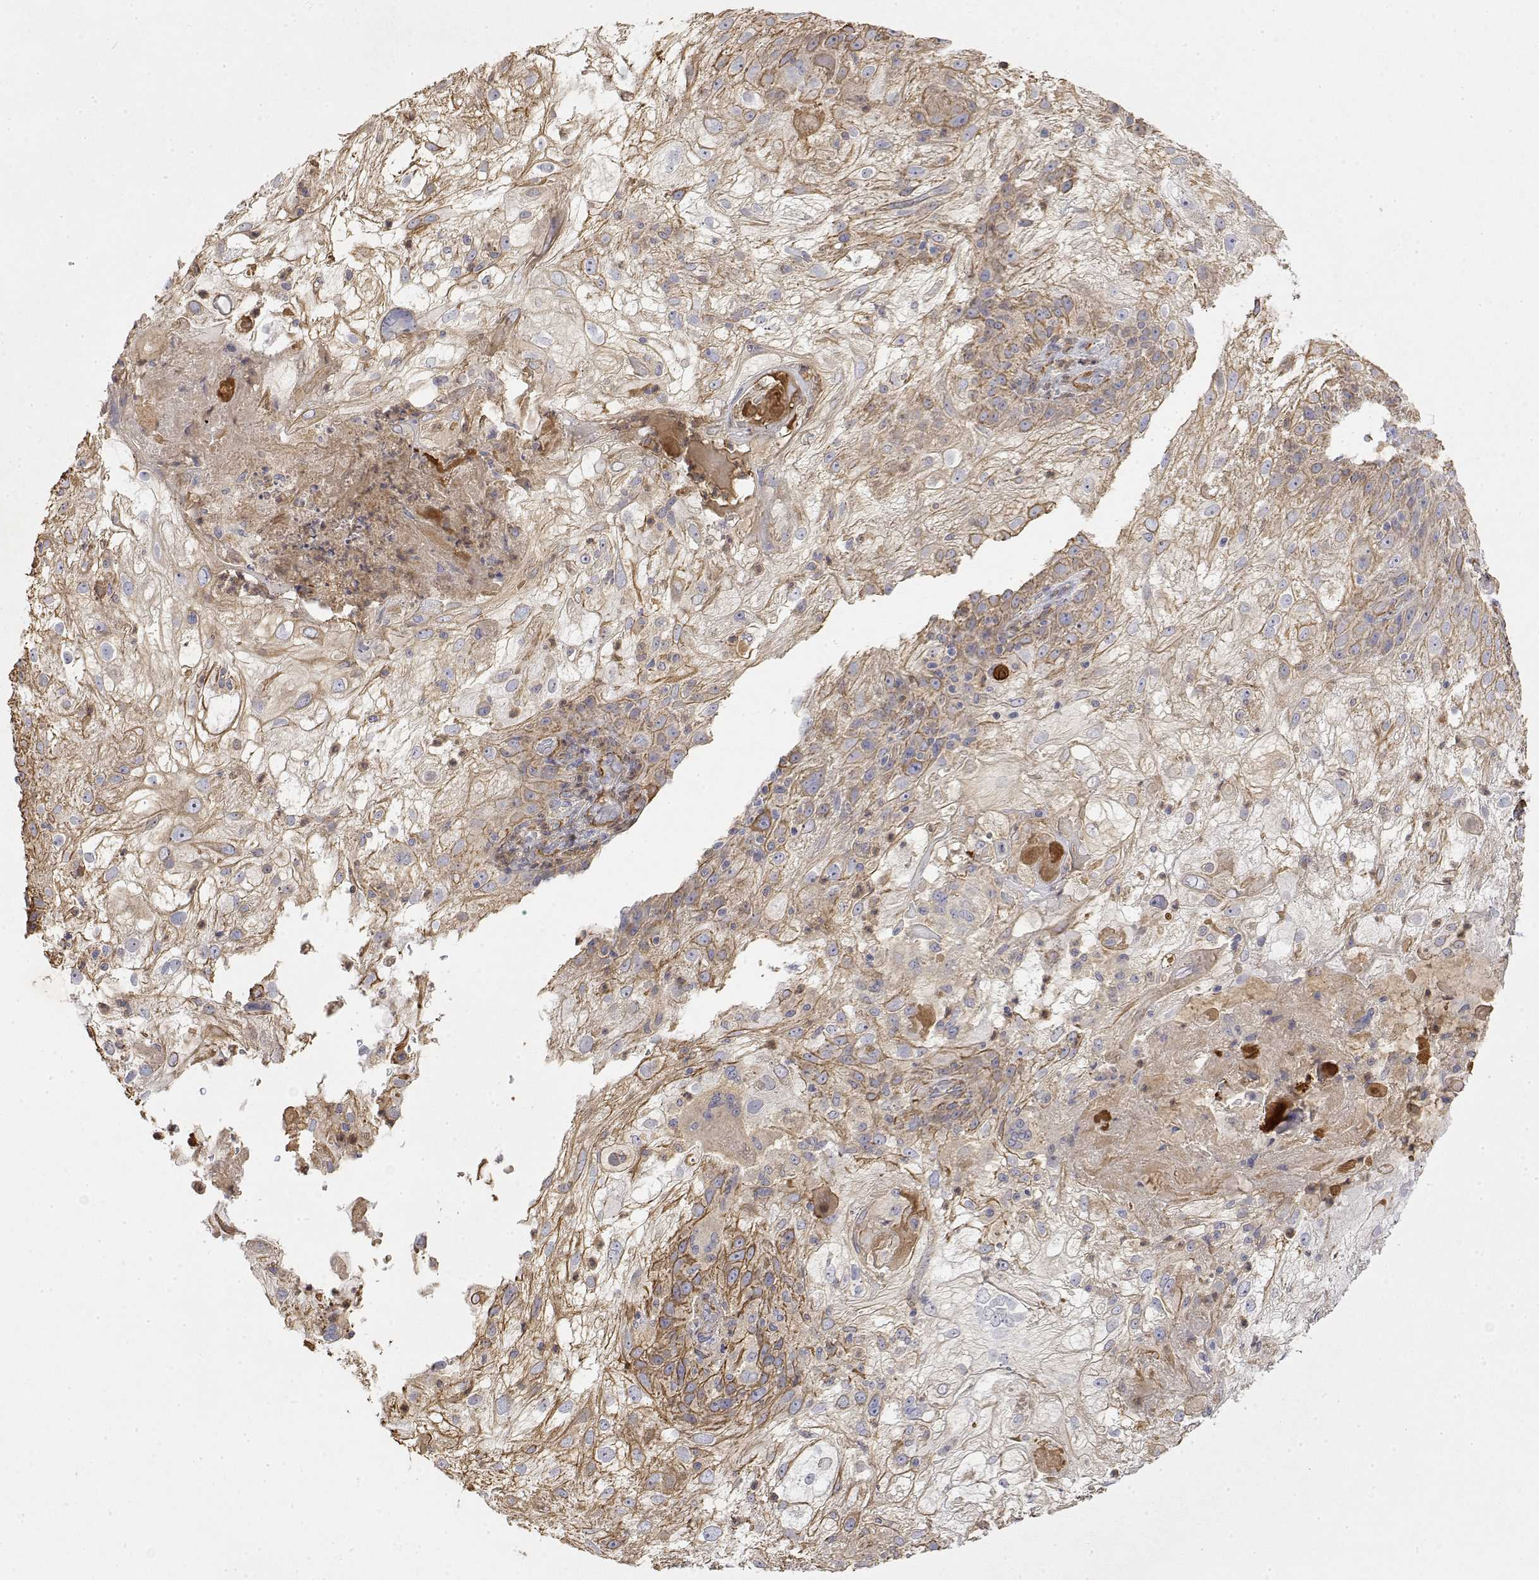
{"staining": {"intensity": "moderate", "quantity": "25%-75%", "location": "cytoplasmic/membranous"}, "tissue": "skin cancer", "cell_type": "Tumor cells", "image_type": "cancer", "snomed": [{"axis": "morphology", "description": "Normal tissue, NOS"}, {"axis": "morphology", "description": "Squamous cell carcinoma, NOS"}, {"axis": "topography", "description": "Skin"}], "caption": "About 25%-75% of tumor cells in squamous cell carcinoma (skin) reveal moderate cytoplasmic/membranous protein positivity as visualized by brown immunohistochemical staining.", "gene": "SOWAHD", "patient": {"sex": "female", "age": 83}}